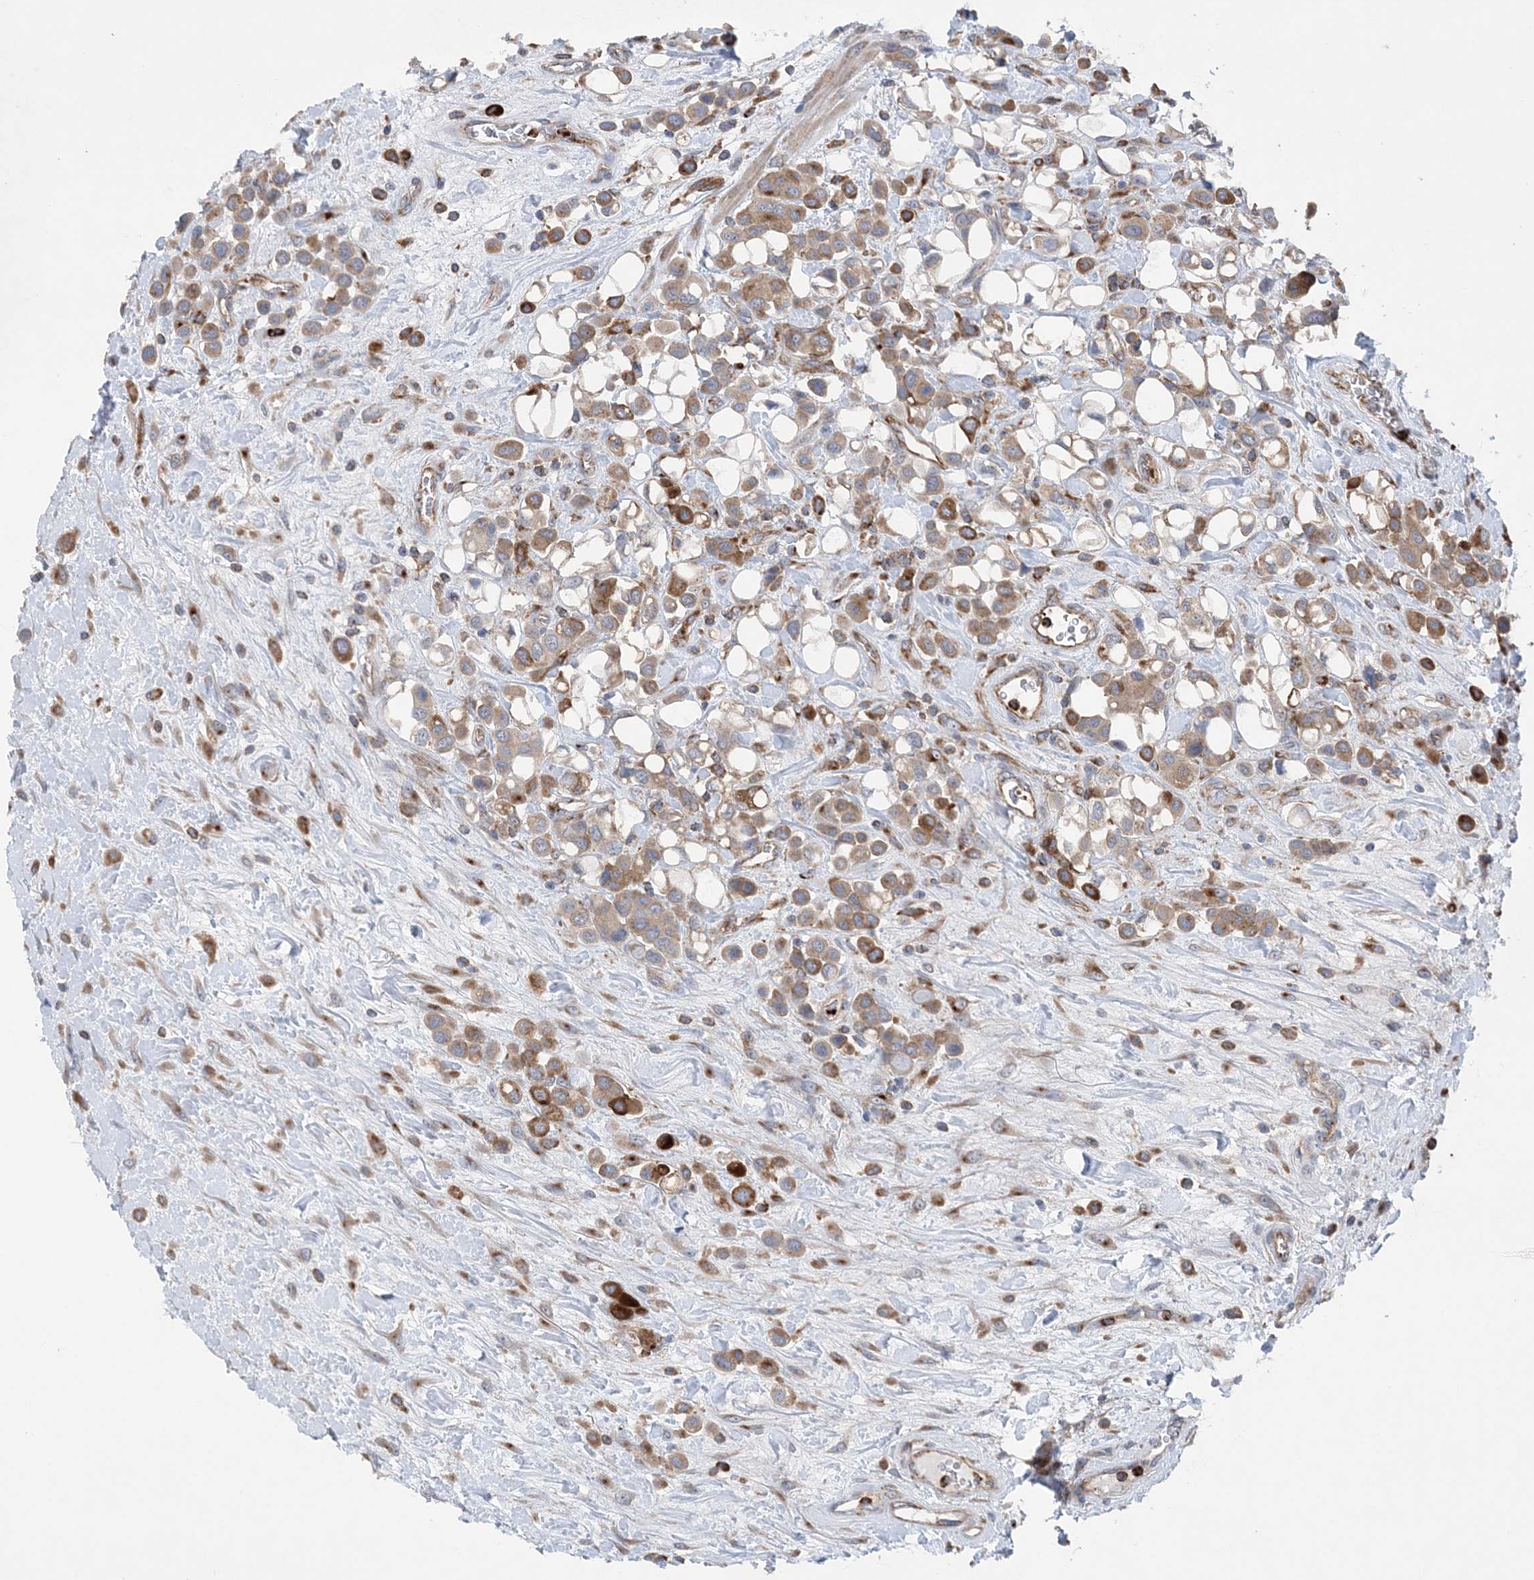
{"staining": {"intensity": "moderate", "quantity": ">75%", "location": "cytoplasmic/membranous"}, "tissue": "urothelial cancer", "cell_type": "Tumor cells", "image_type": "cancer", "snomed": [{"axis": "morphology", "description": "Urothelial carcinoma, High grade"}, {"axis": "topography", "description": "Urinary bladder"}], "caption": "Tumor cells display medium levels of moderate cytoplasmic/membranous positivity in approximately >75% of cells in human high-grade urothelial carcinoma.", "gene": "PTTG1IP", "patient": {"sex": "male", "age": 50}}